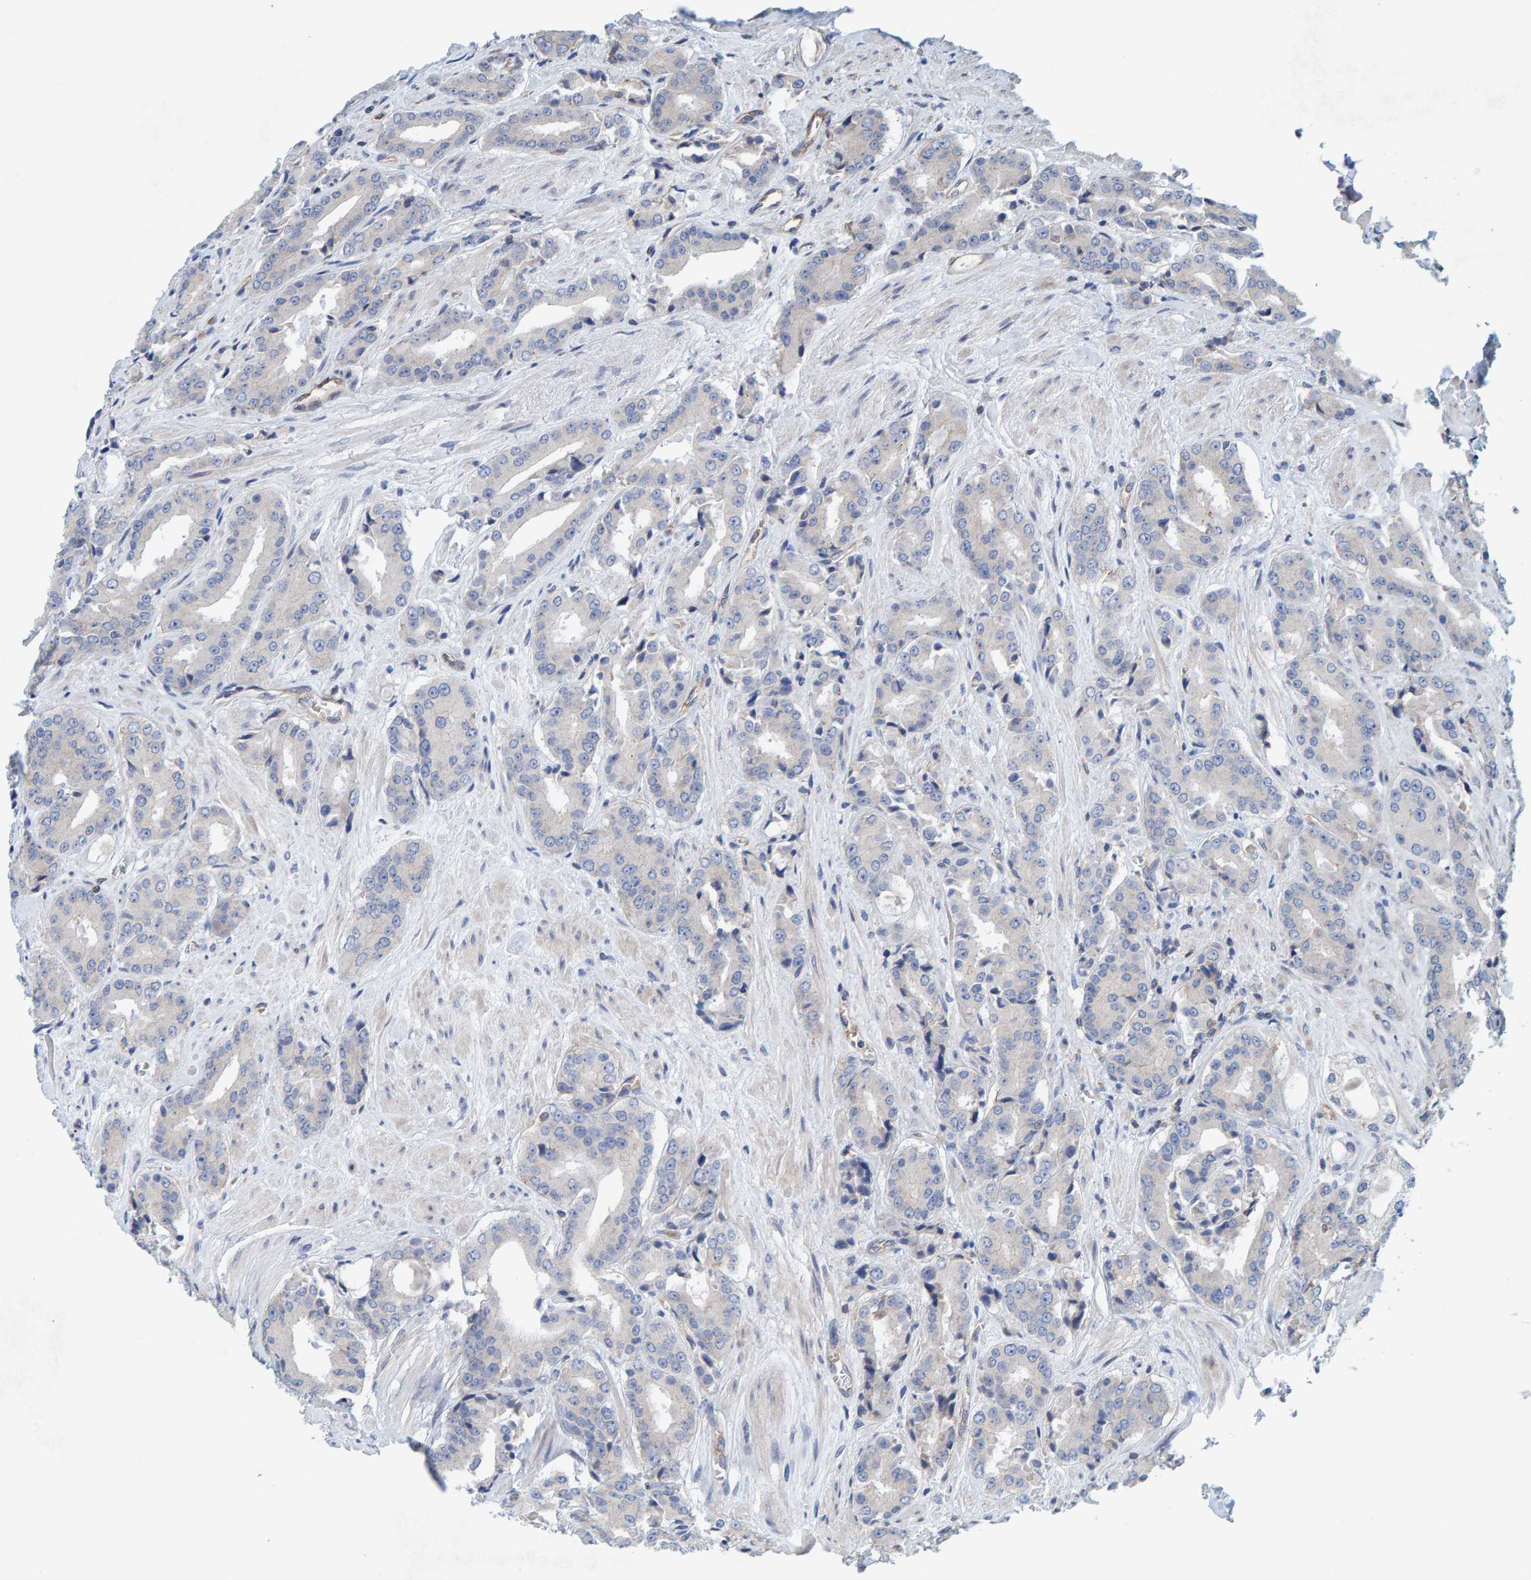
{"staining": {"intensity": "negative", "quantity": "none", "location": "none"}, "tissue": "prostate cancer", "cell_type": "Tumor cells", "image_type": "cancer", "snomed": [{"axis": "morphology", "description": "Adenocarcinoma, High grade"}, {"axis": "topography", "description": "Prostate"}], "caption": "This is a image of IHC staining of prostate cancer, which shows no positivity in tumor cells.", "gene": "PRKD2", "patient": {"sex": "male", "age": 71}}